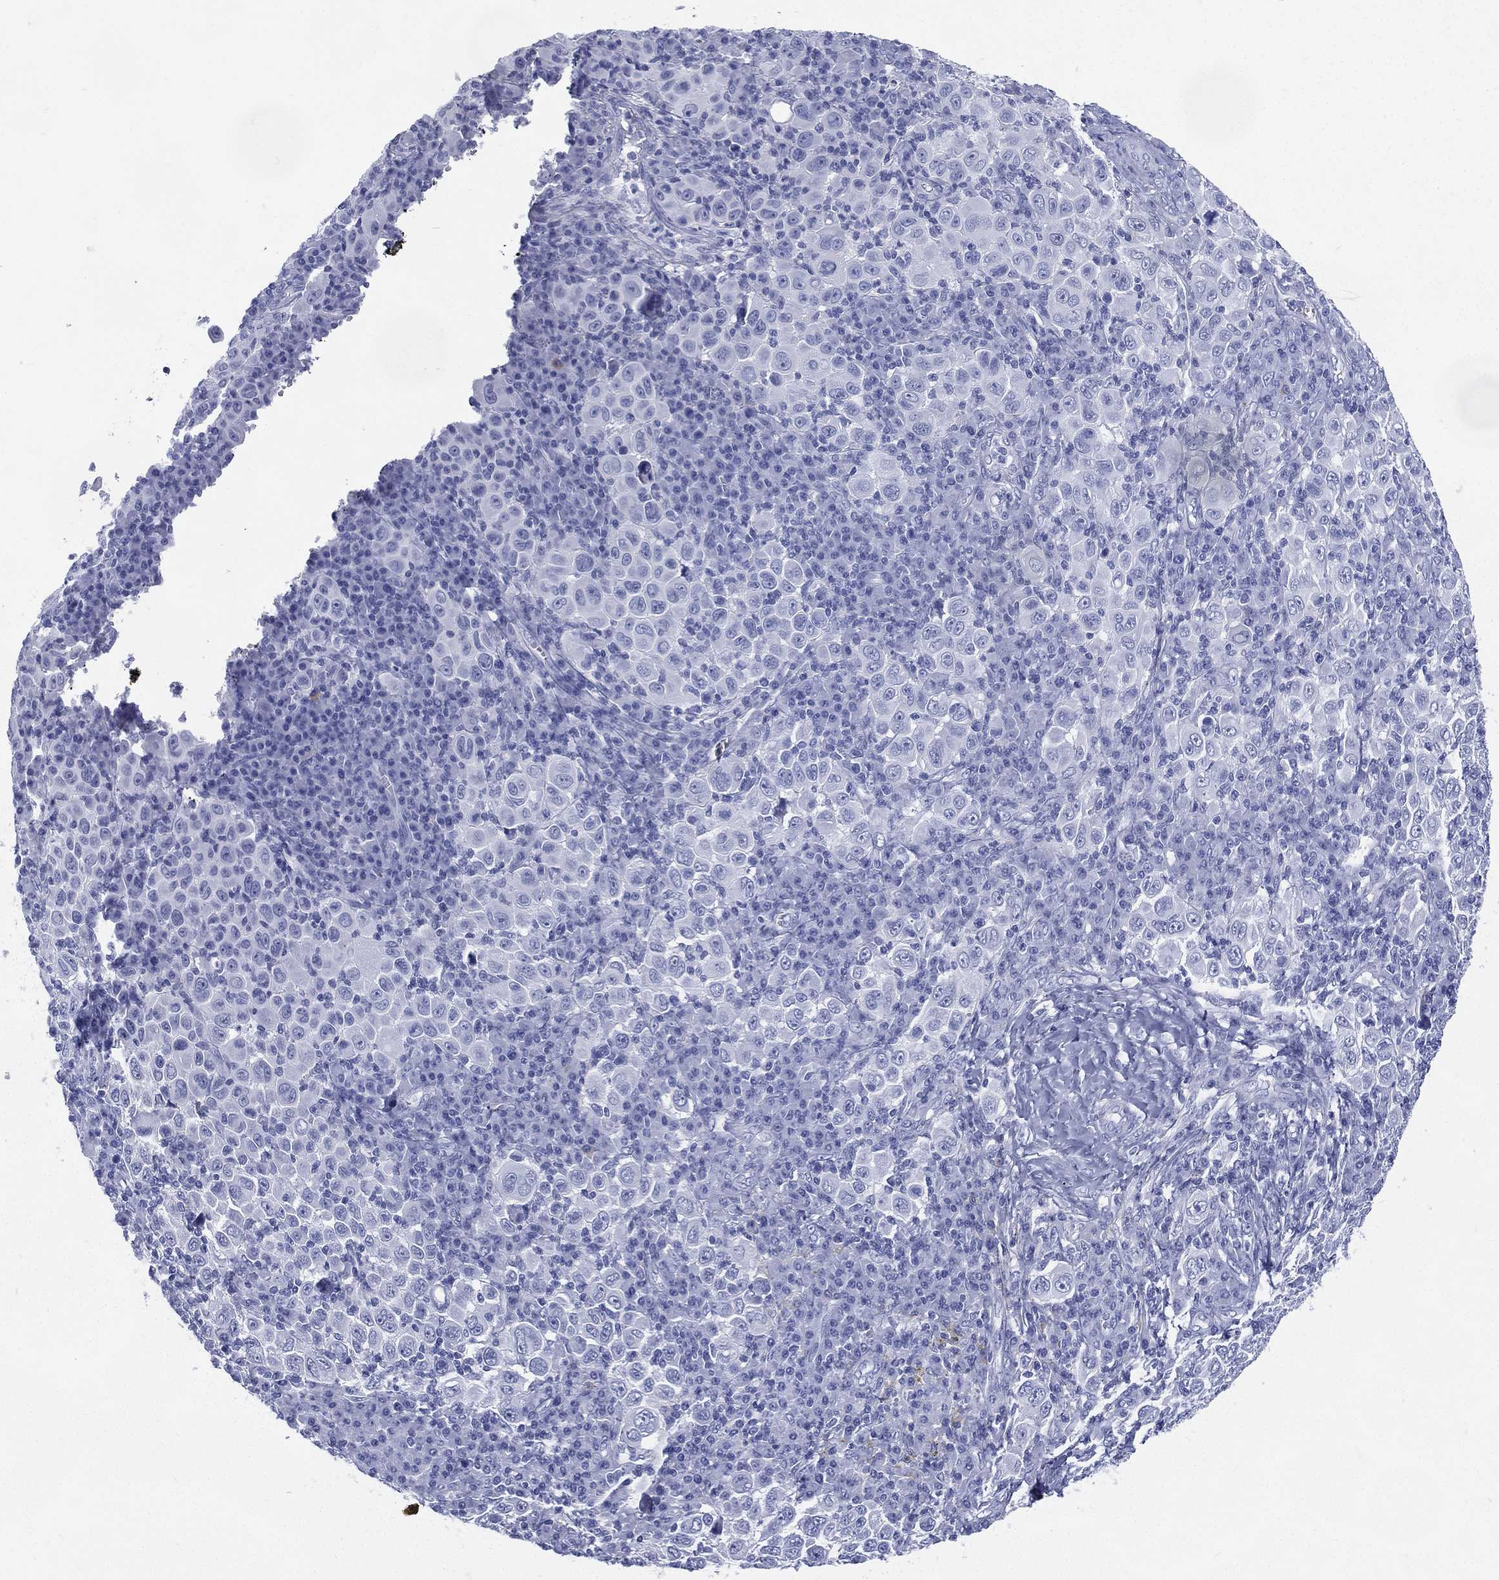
{"staining": {"intensity": "negative", "quantity": "none", "location": "none"}, "tissue": "melanoma", "cell_type": "Tumor cells", "image_type": "cancer", "snomed": [{"axis": "morphology", "description": "Malignant melanoma, NOS"}, {"axis": "topography", "description": "Skin"}], "caption": "The image exhibits no staining of tumor cells in malignant melanoma.", "gene": "ETNPPL", "patient": {"sex": "female", "age": 57}}